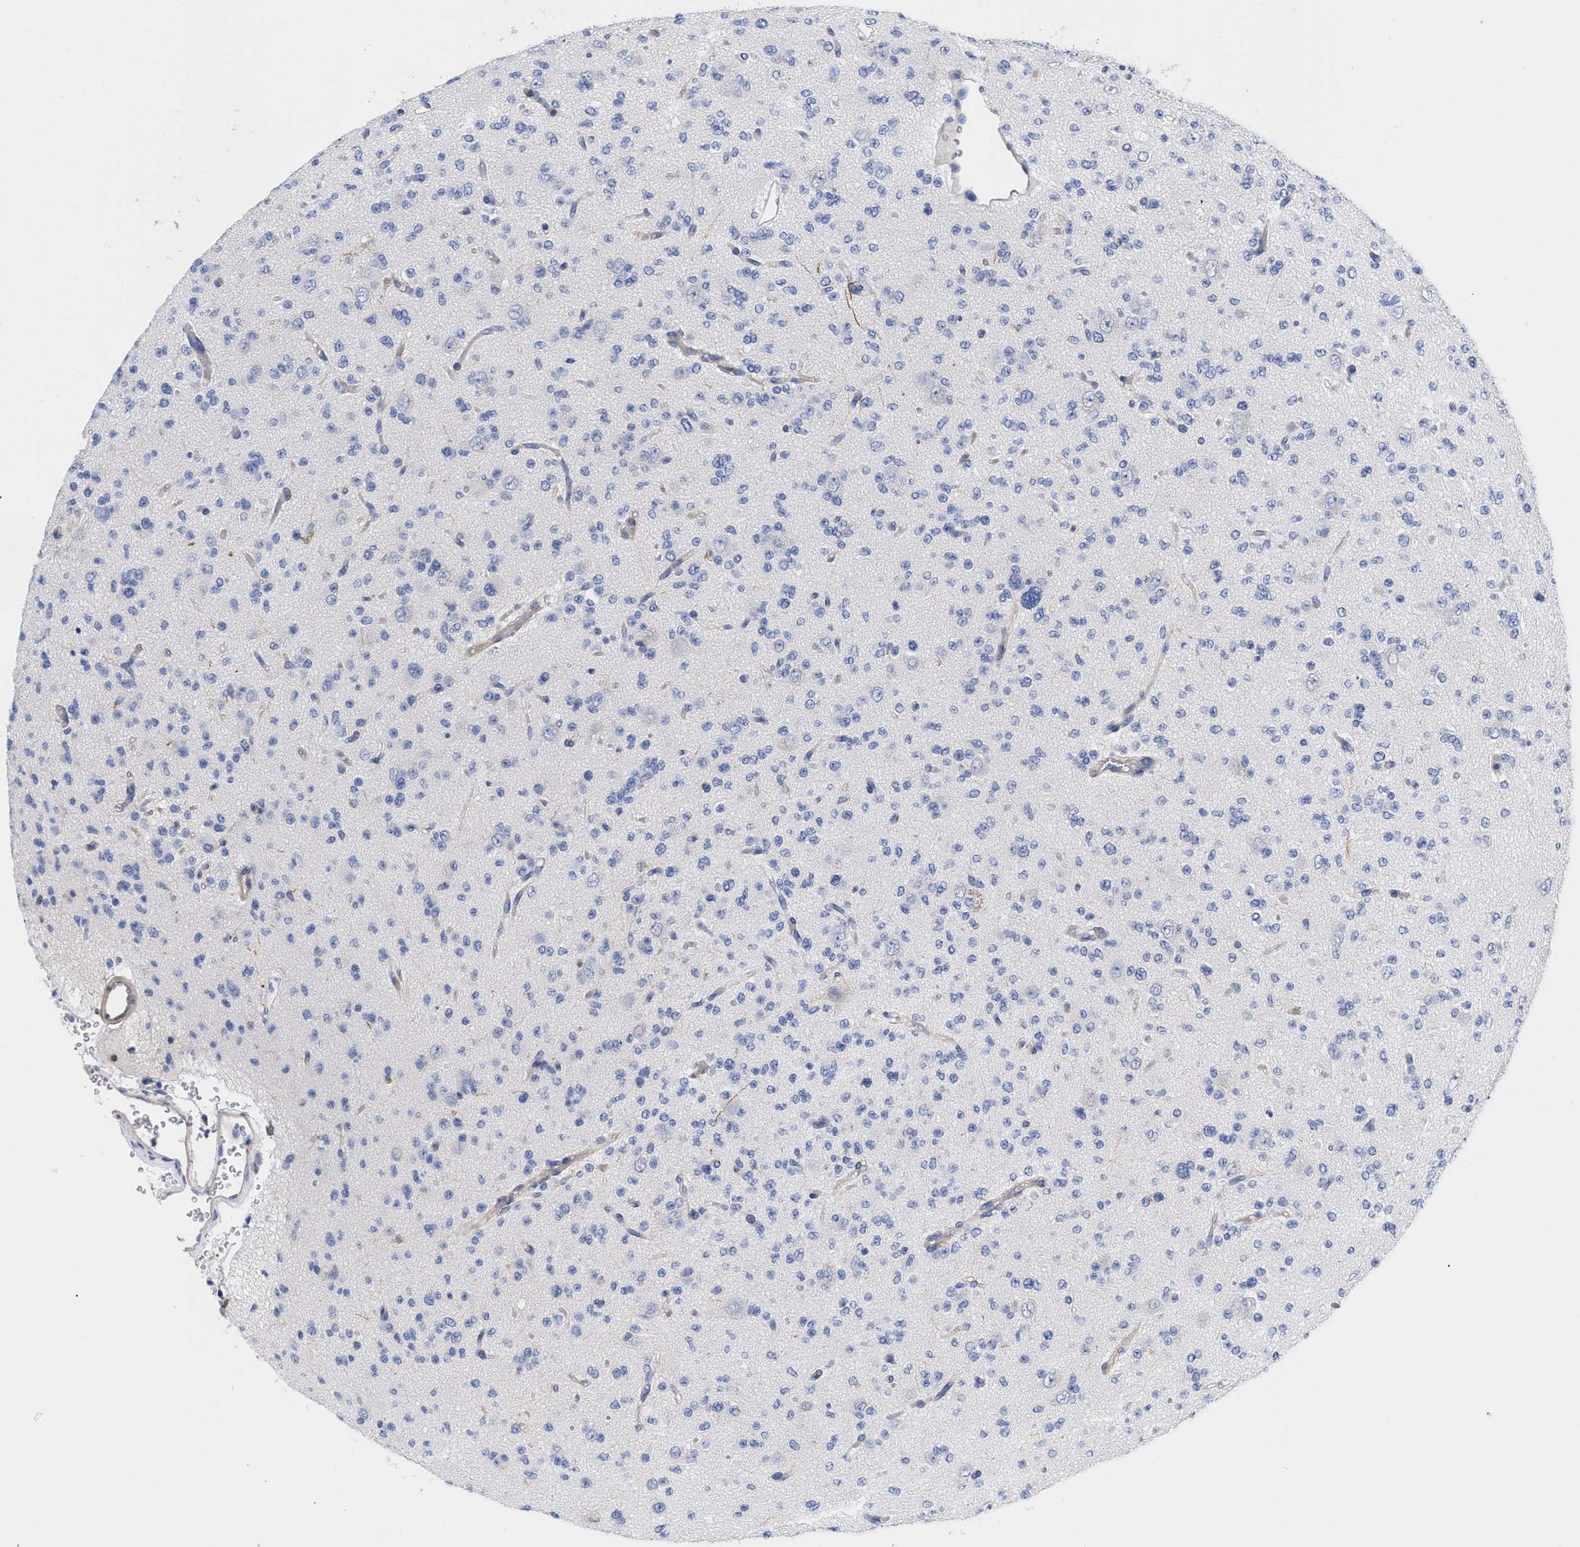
{"staining": {"intensity": "negative", "quantity": "none", "location": "none"}, "tissue": "glioma", "cell_type": "Tumor cells", "image_type": "cancer", "snomed": [{"axis": "morphology", "description": "Glioma, malignant, Low grade"}, {"axis": "topography", "description": "Brain"}], "caption": "Tumor cells show no significant protein positivity in low-grade glioma (malignant). The staining is performed using DAB brown chromogen with nuclei counter-stained in using hematoxylin.", "gene": "IRAG2", "patient": {"sex": "male", "age": 38}}